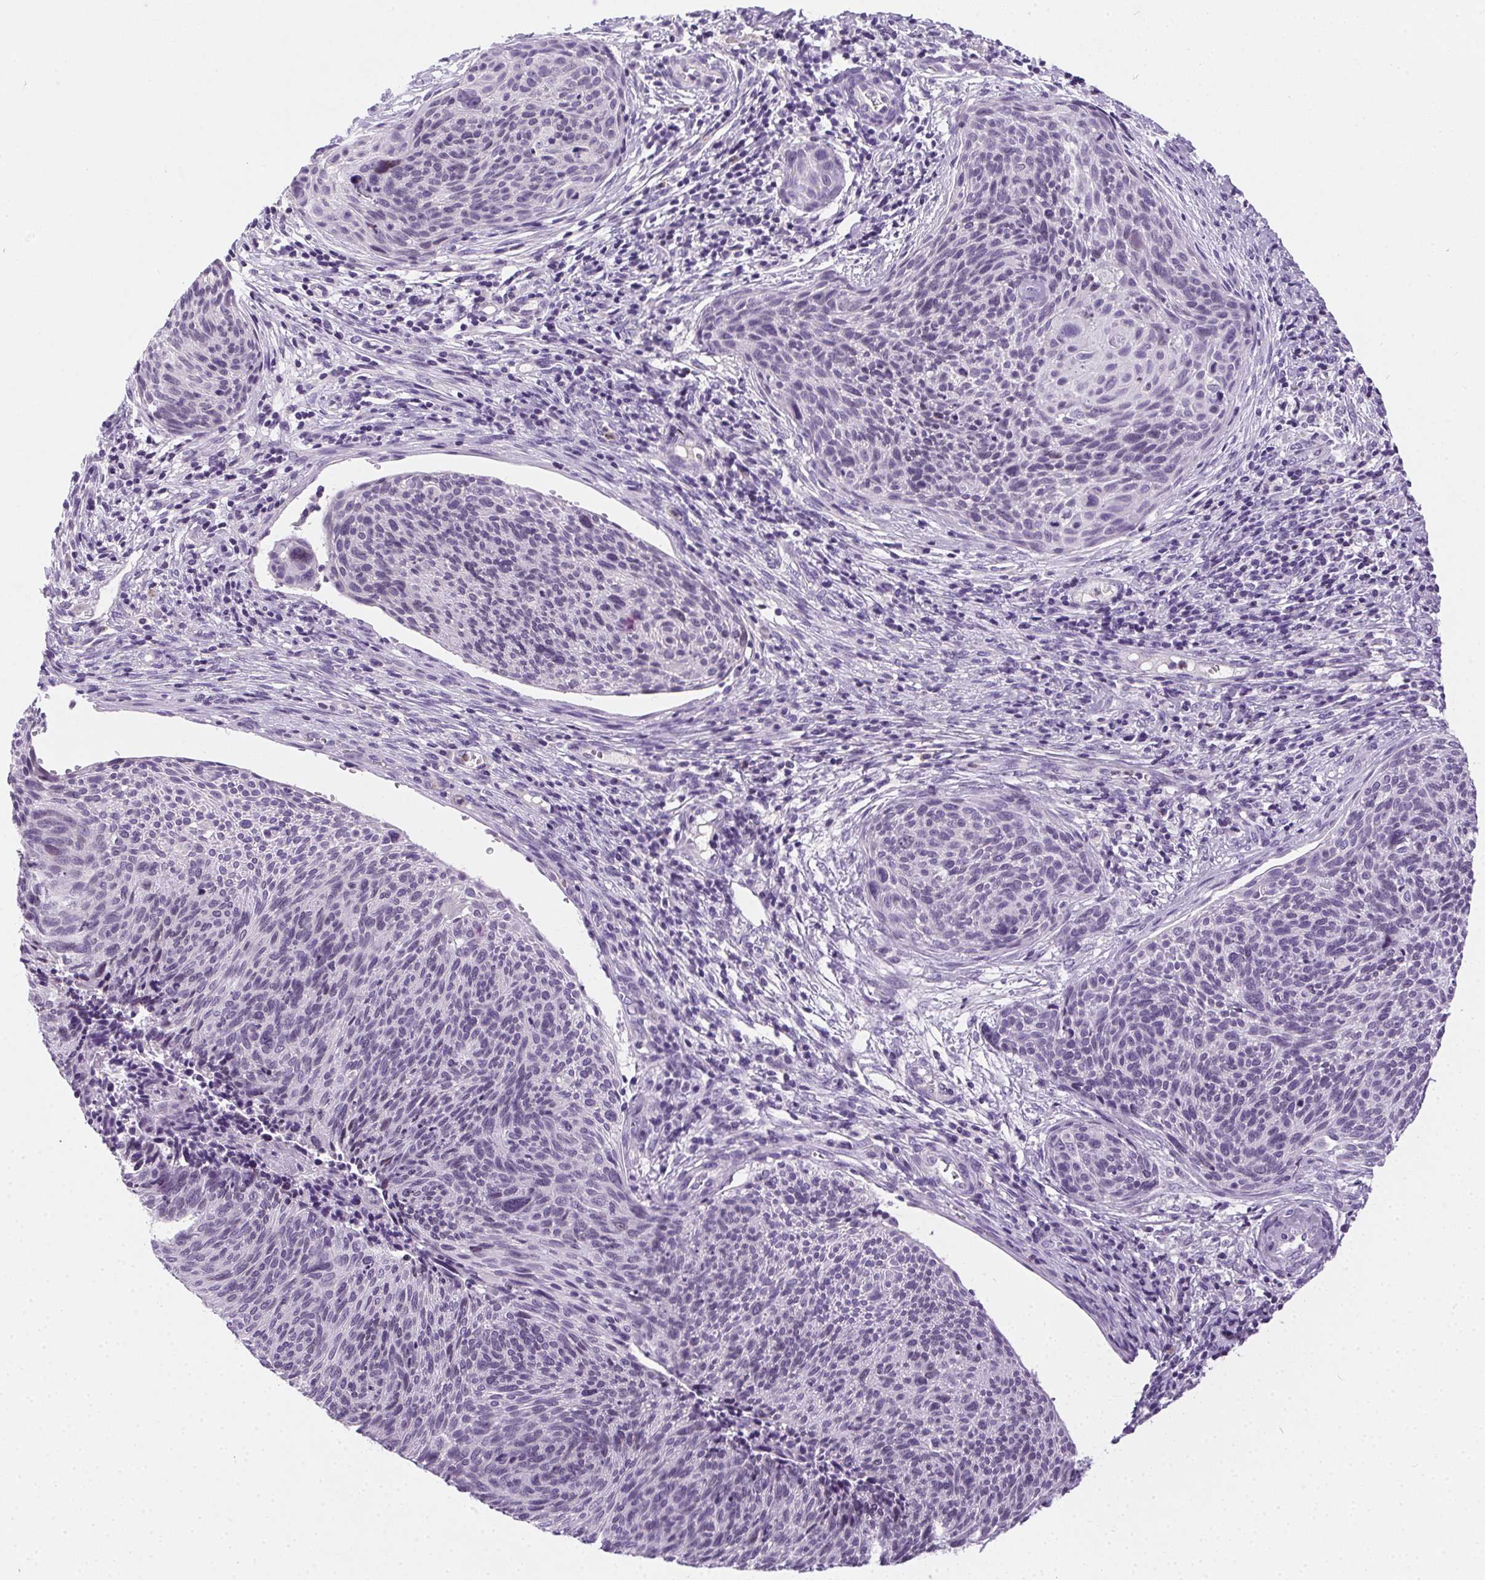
{"staining": {"intensity": "negative", "quantity": "none", "location": "none"}, "tissue": "cervical cancer", "cell_type": "Tumor cells", "image_type": "cancer", "snomed": [{"axis": "morphology", "description": "Squamous cell carcinoma, NOS"}, {"axis": "topography", "description": "Cervix"}], "caption": "High magnification brightfield microscopy of cervical cancer stained with DAB (brown) and counterstained with hematoxylin (blue): tumor cells show no significant positivity.", "gene": "SSTR4", "patient": {"sex": "female", "age": 49}}